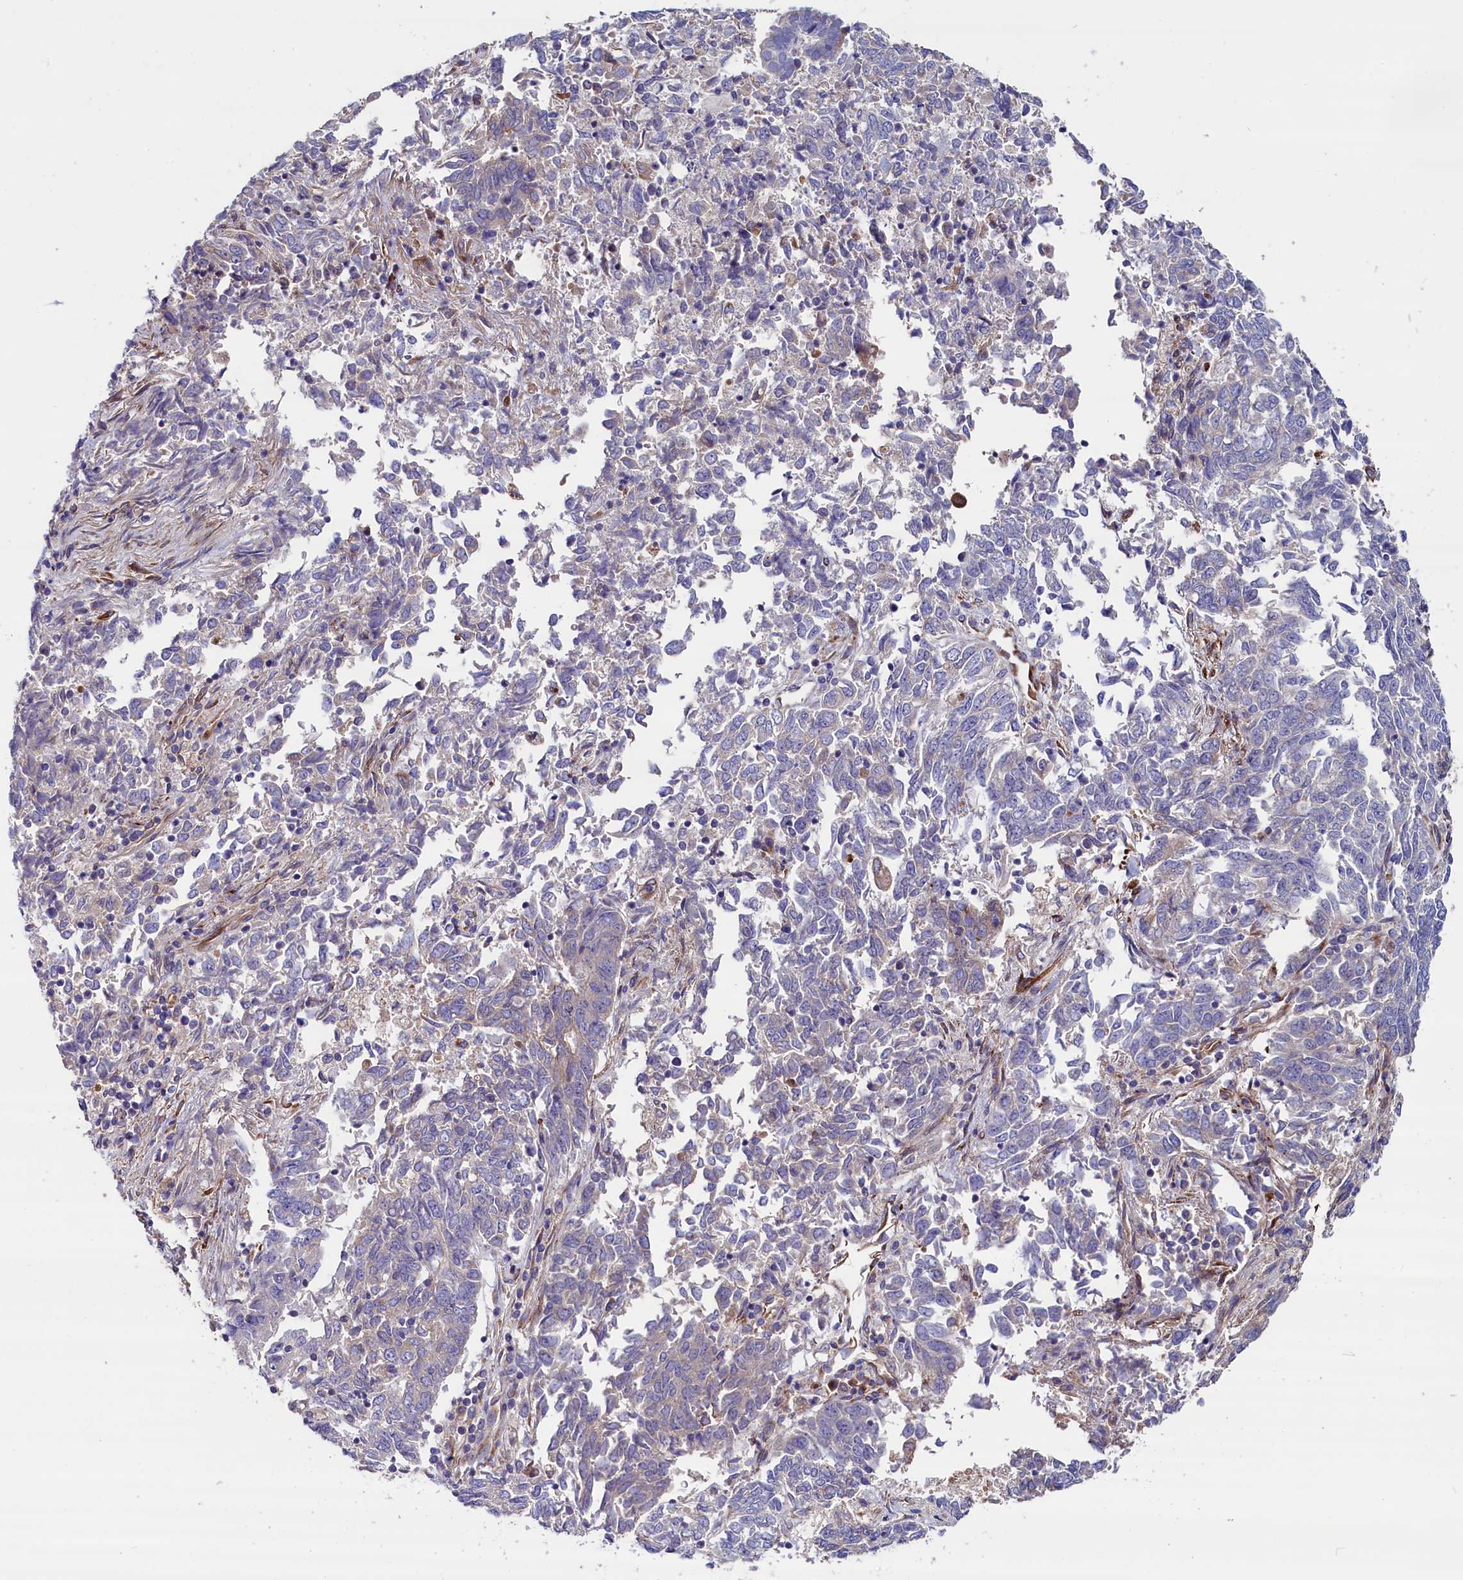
{"staining": {"intensity": "negative", "quantity": "none", "location": "none"}, "tissue": "endometrial cancer", "cell_type": "Tumor cells", "image_type": "cancer", "snomed": [{"axis": "morphology", "description": "Adenocarcinoma, NOS"}, {"axis": "topography", "description": "Endometrium"}], "caption": "This is an immunohistochemistry micrograph of endometrial adenocarcinoma. There is no staining in tumor cells.", "gene": "GPR108", "patient": {"sex": "female", "age": 80}}